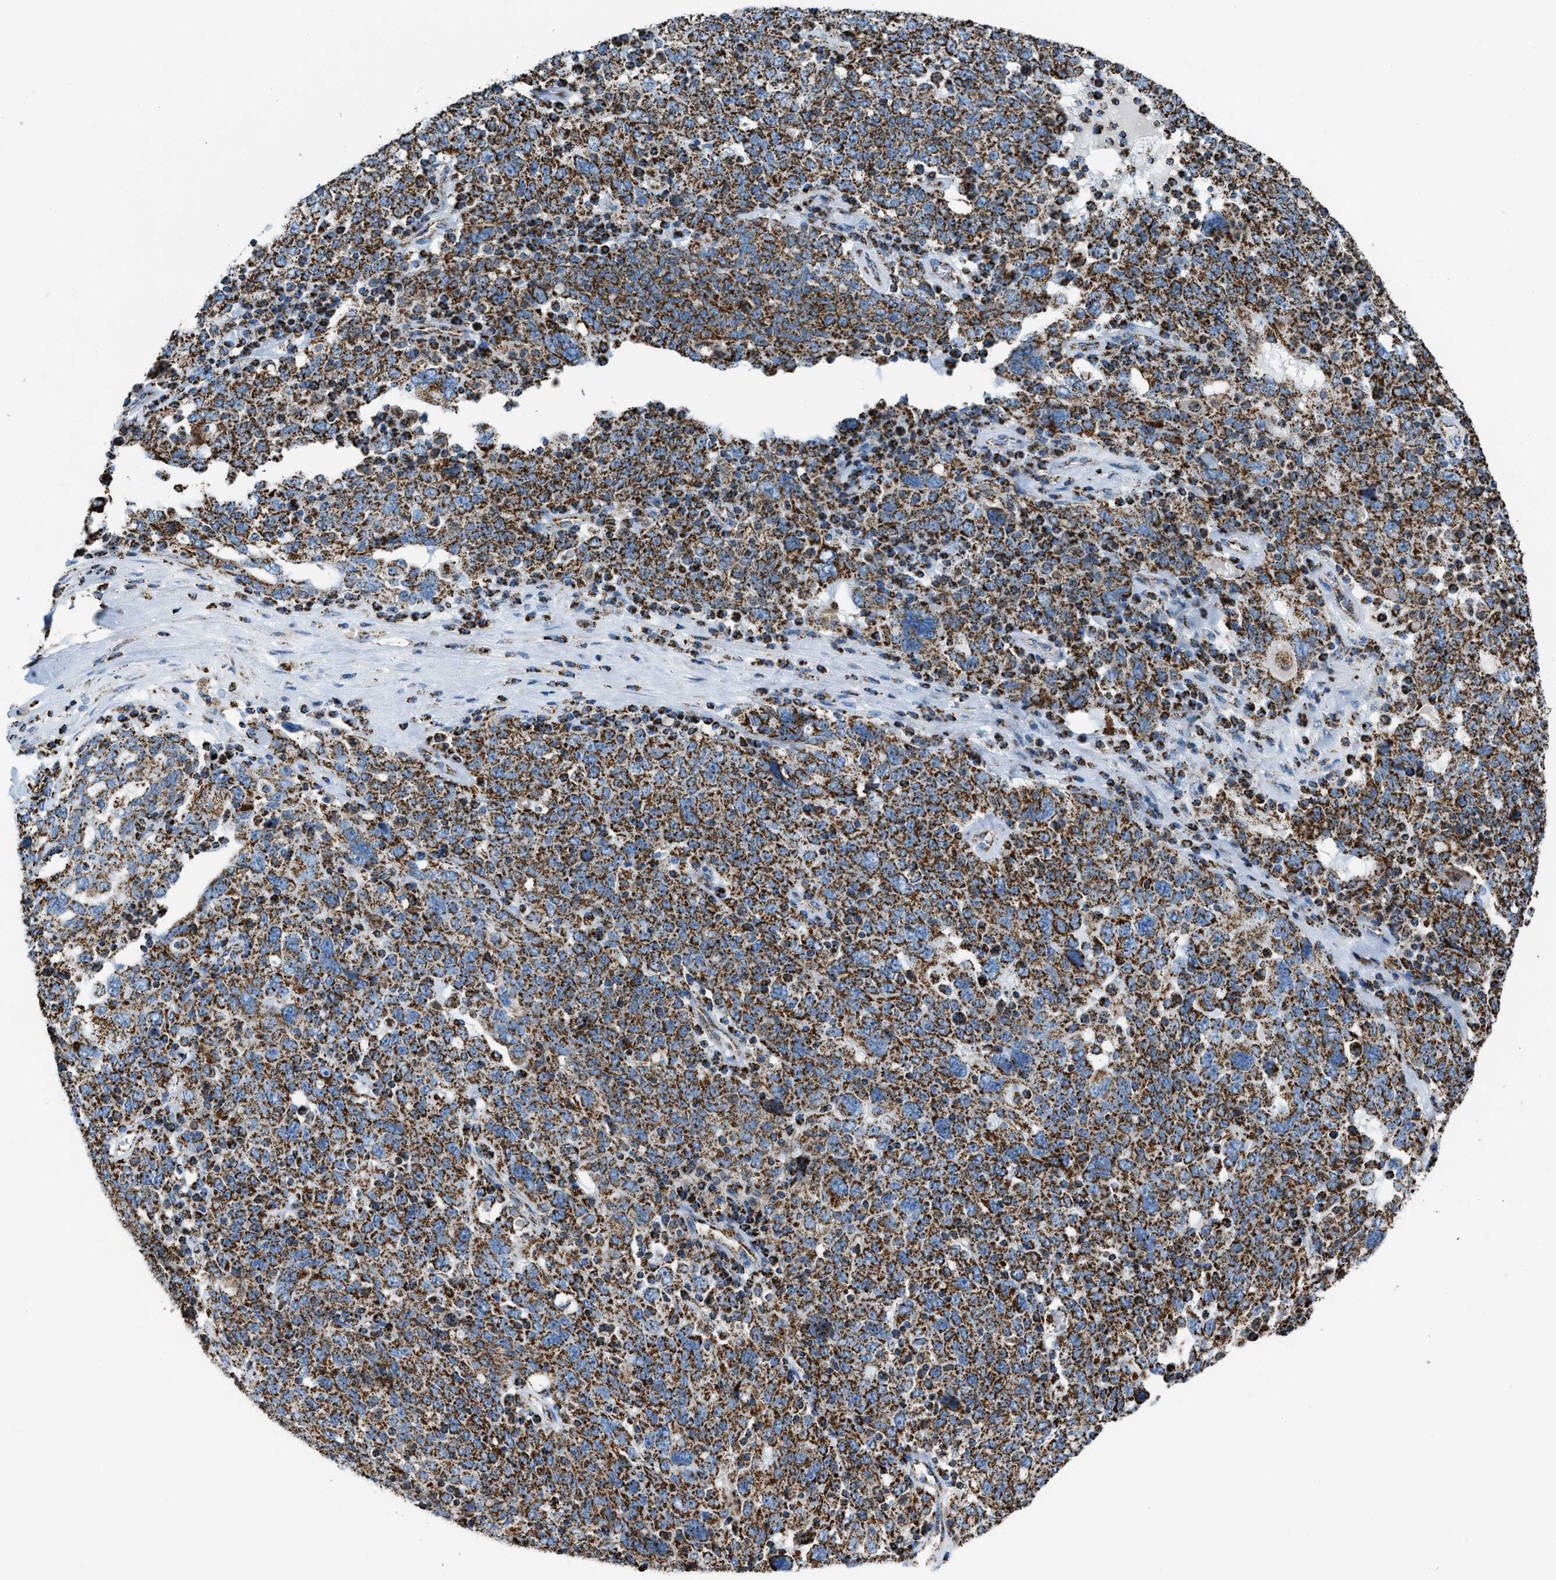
{"staining": {"intensity": "strong", "quantity": ">75%", "location": "cytoplasmic/membranous"}, "tissue": "ovarian cancer", "cell_type": "Tumor cells", "image_type": "cancer", "snomed": [{"axis": "morphology", "description": "Carcinoma, endometroid"}, {"axis": "topography", "description": "Ovary"}], "caption": "The immunohistochemical stain labels strong cytoplasmic/membranous expression in tumor cells of ovarian cancer tissue.", "gene": "ETFB", "patient": {"sex": "female", "age": 62}}